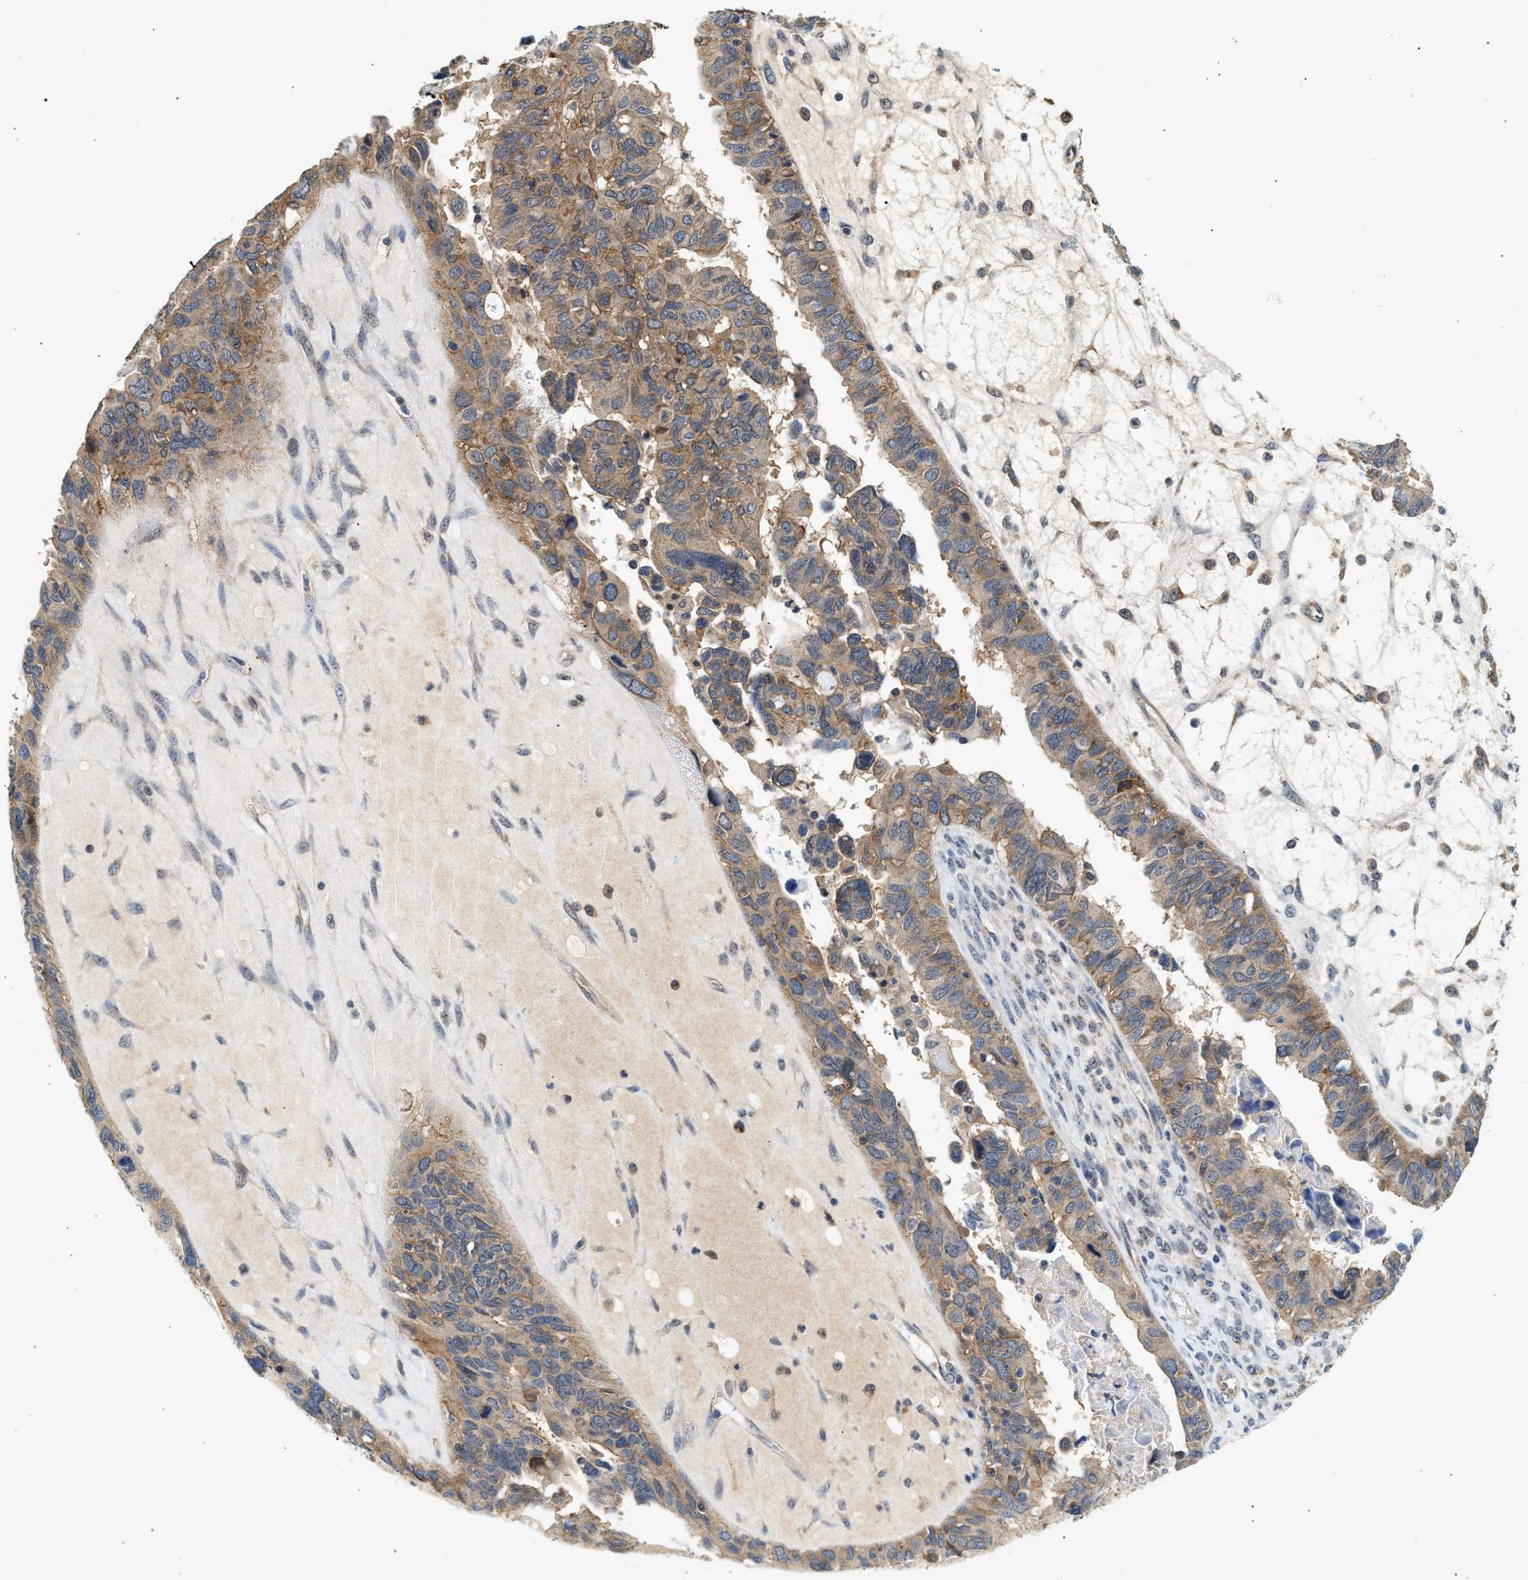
{"staining": {"intensity": "moderate", "quantity": ">75%", "location": "cytoplasmic/membranous"}, "tissue": "ovarian cancer", "cell_type": "Tumor cells", "image_type": "cancer", "snomed": [{"axis": "morphology", "description": "Cystadenocarcinoma, serous, NOS"}, {"axis": "topography", "description": "Ovary"}], "caption": "The histopathology image demonstrates staining of ovarian cancer (serous cystadenocarcinoma), revealing moderate cytoplasmic/membranous protein staining (brown color) within tumor cells.", "gene": "DUSP14", "patient": {"sex": "female", "age": 79}}